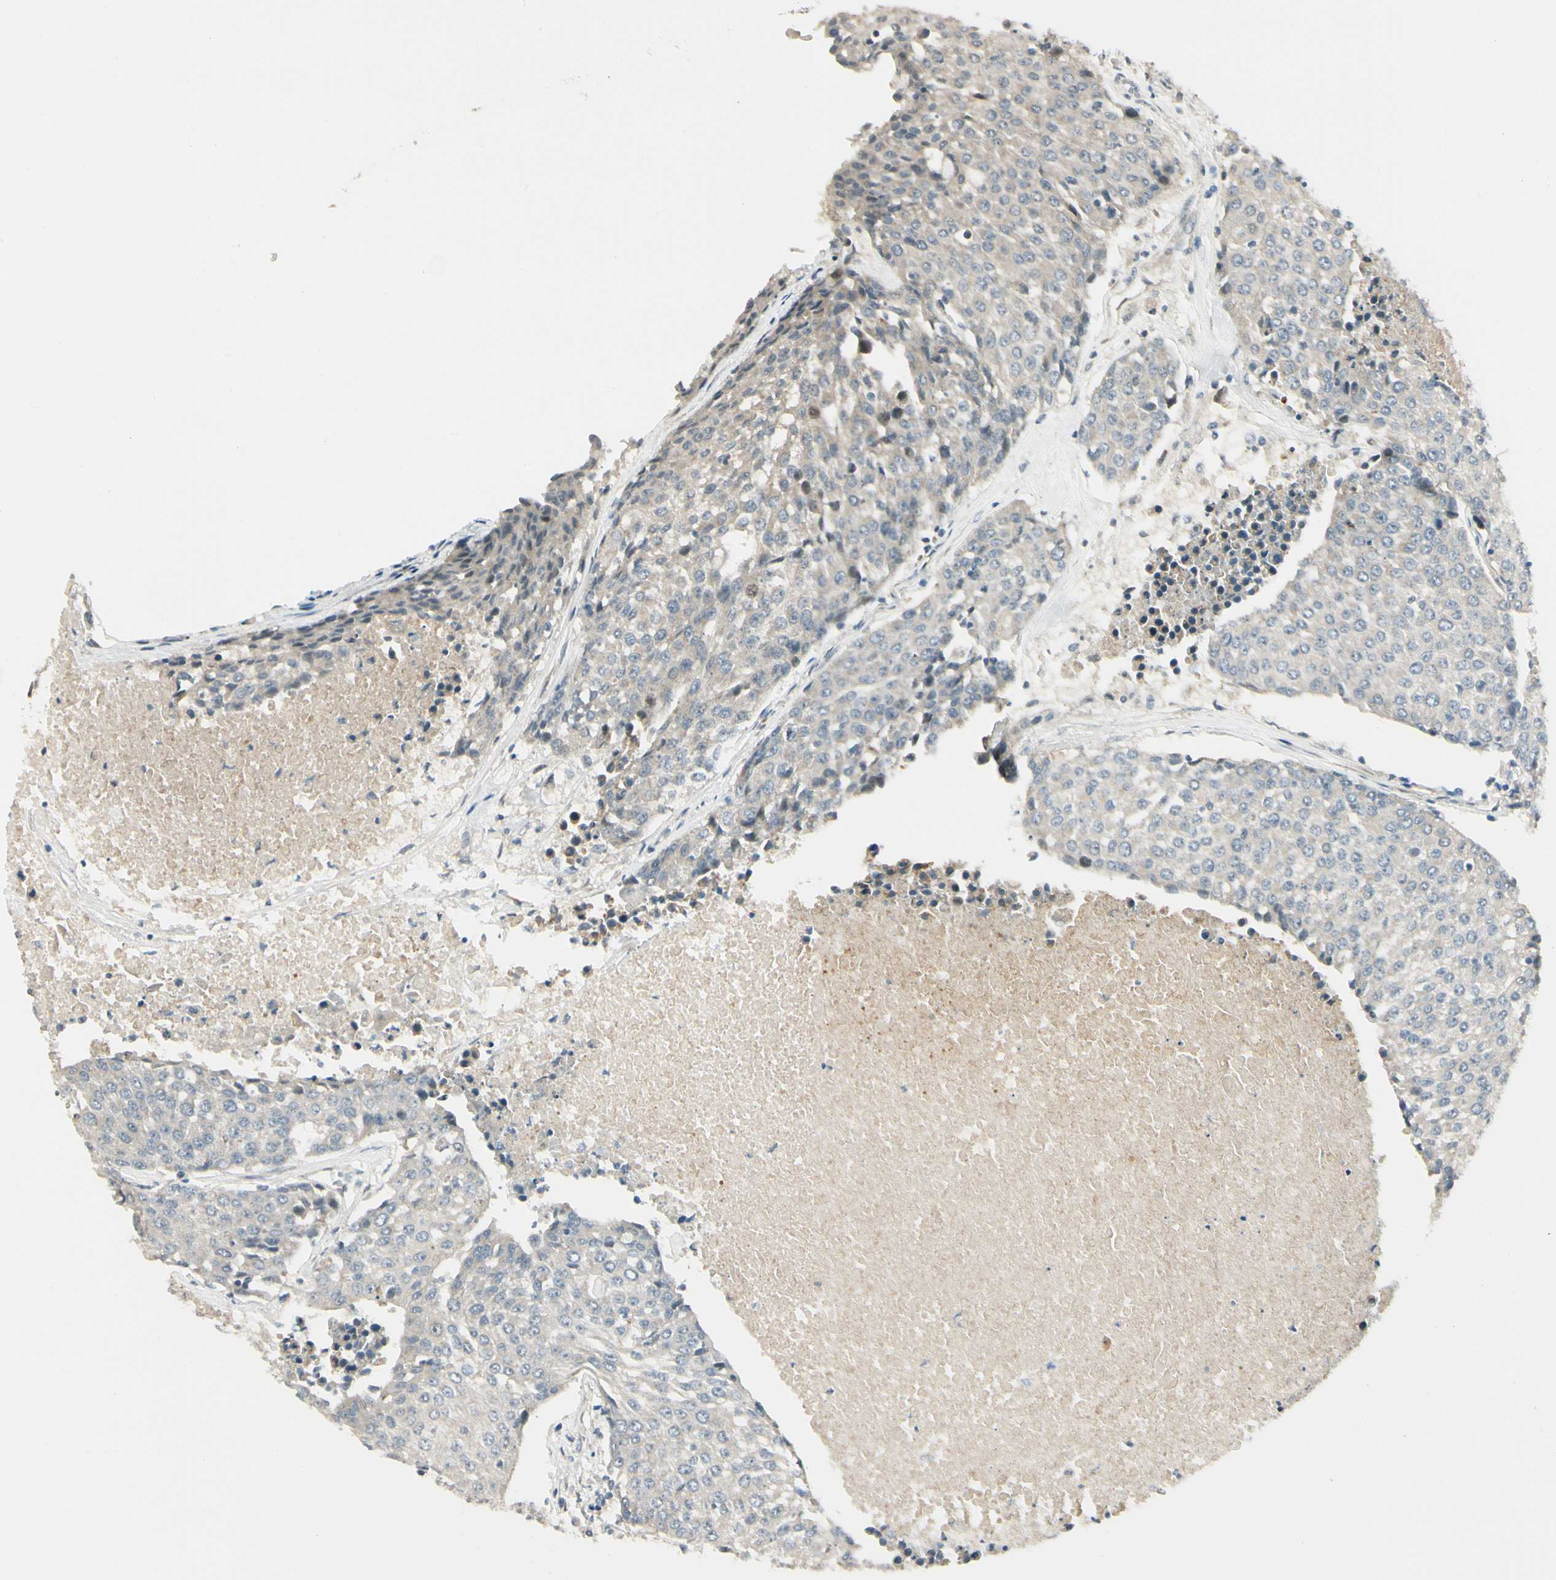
{"staining": {"intensity": "negative", "quantity": "none", "location": "none"}, "tissue": "urothelial cancer", "cell_type": "Tumor cells", "image_type": "cancer", "snomed": [{"axis": "morphology", "description": "Urothelial carcinoma, High grade"}, {"axis": "topography", "description": "Urinary bladder"}], "caption": "An immunohistochemistry histopathology image of high-grade urothelial carcinoma is shown. There is no staining in tumor cells of high-grade urothelial carcinoma.", "gene": "P4HA3", "patient": {"sex": "female", "age": 85}}